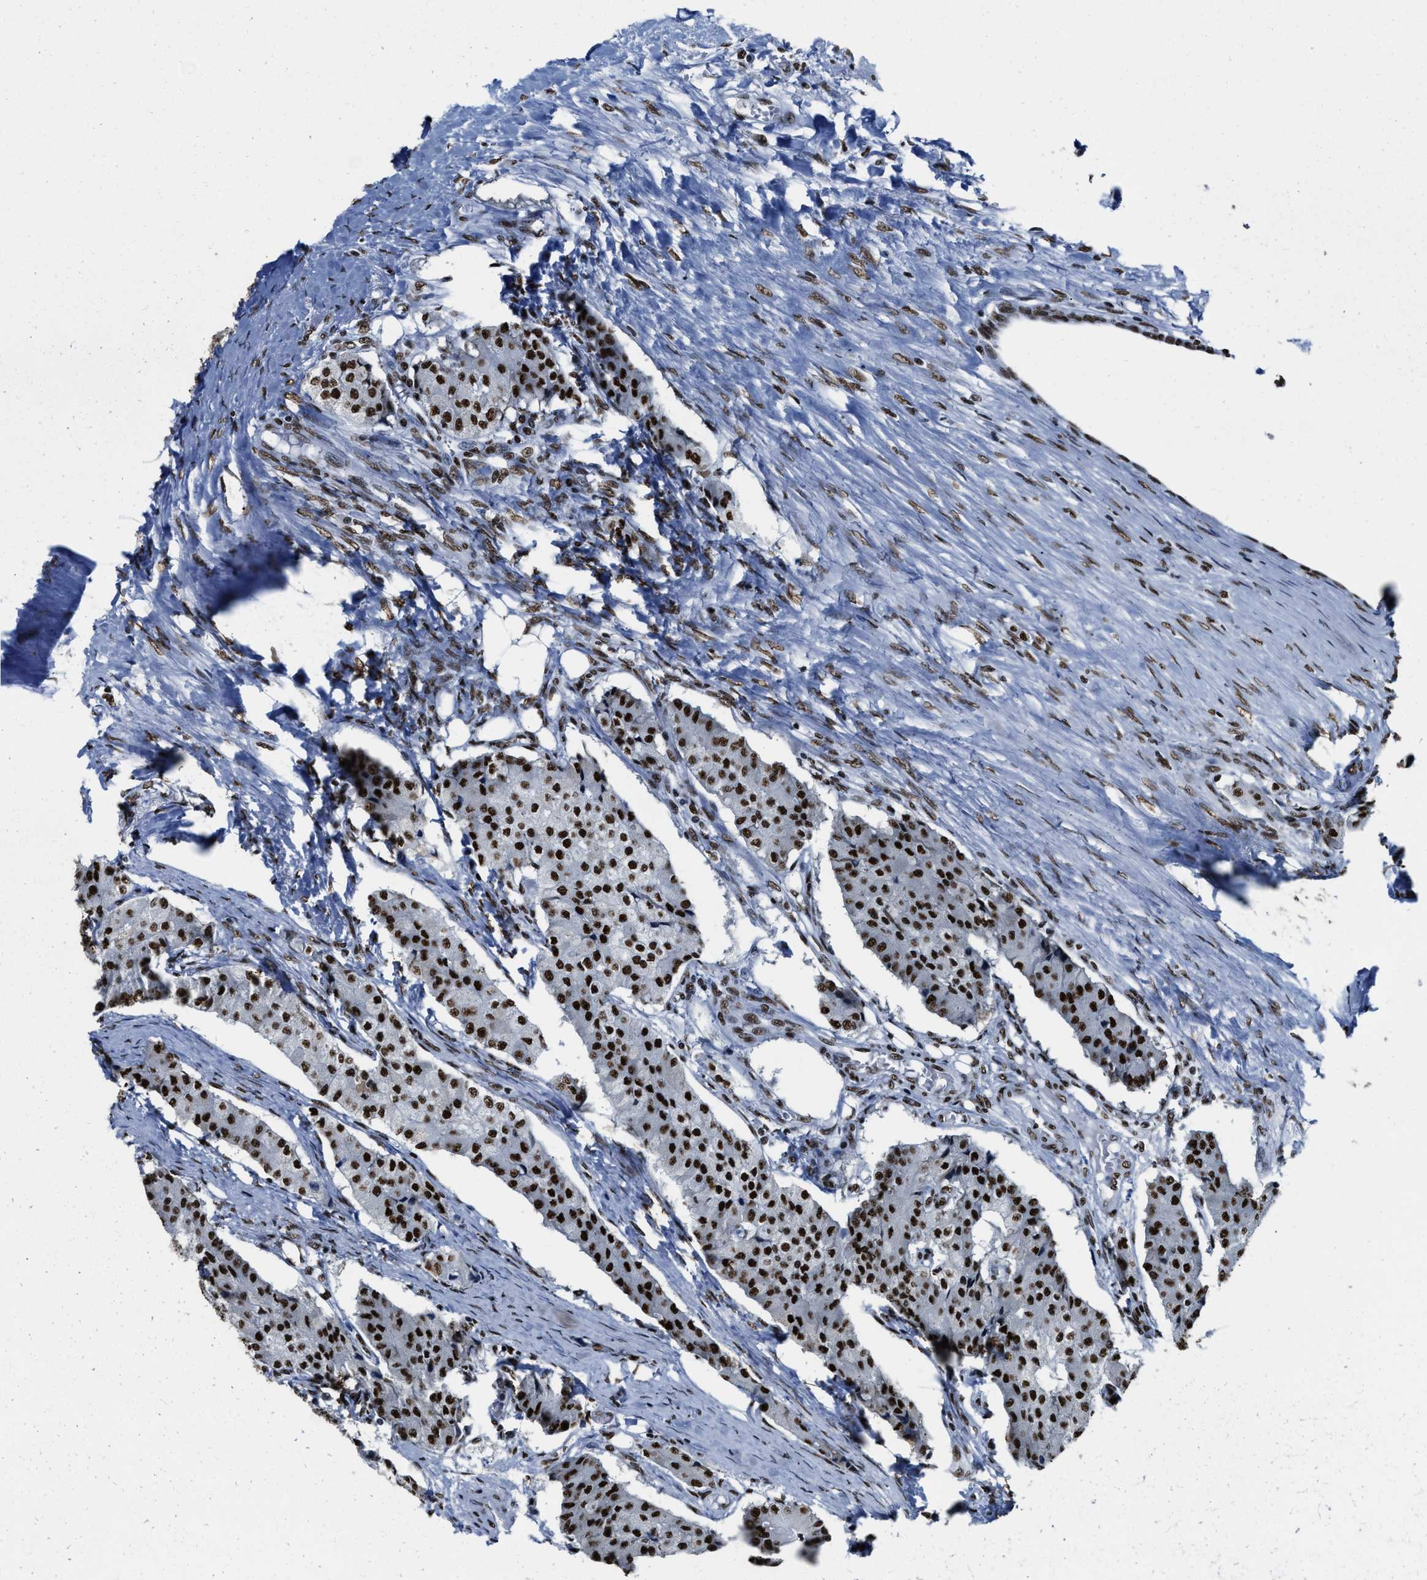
{"staining": {"intensity": "strong", "quantity": ">75%", "location": "nuclear"}, "tissue": "carcinoid", "cell_type": "Tumor cells", "image_type": "cancer", "snomed": [{"axis": "morphology", "description": "Carcinoid, malignant, NOS"}, {"axis": "topography", "description": "Colon"}], "caption": "A brown stain labels strong nuclear staining of a protein in human malignant carcinoid tumor cells.", "gene": "SMARCC2", "patient": {"sex": "female", "age": 52}}